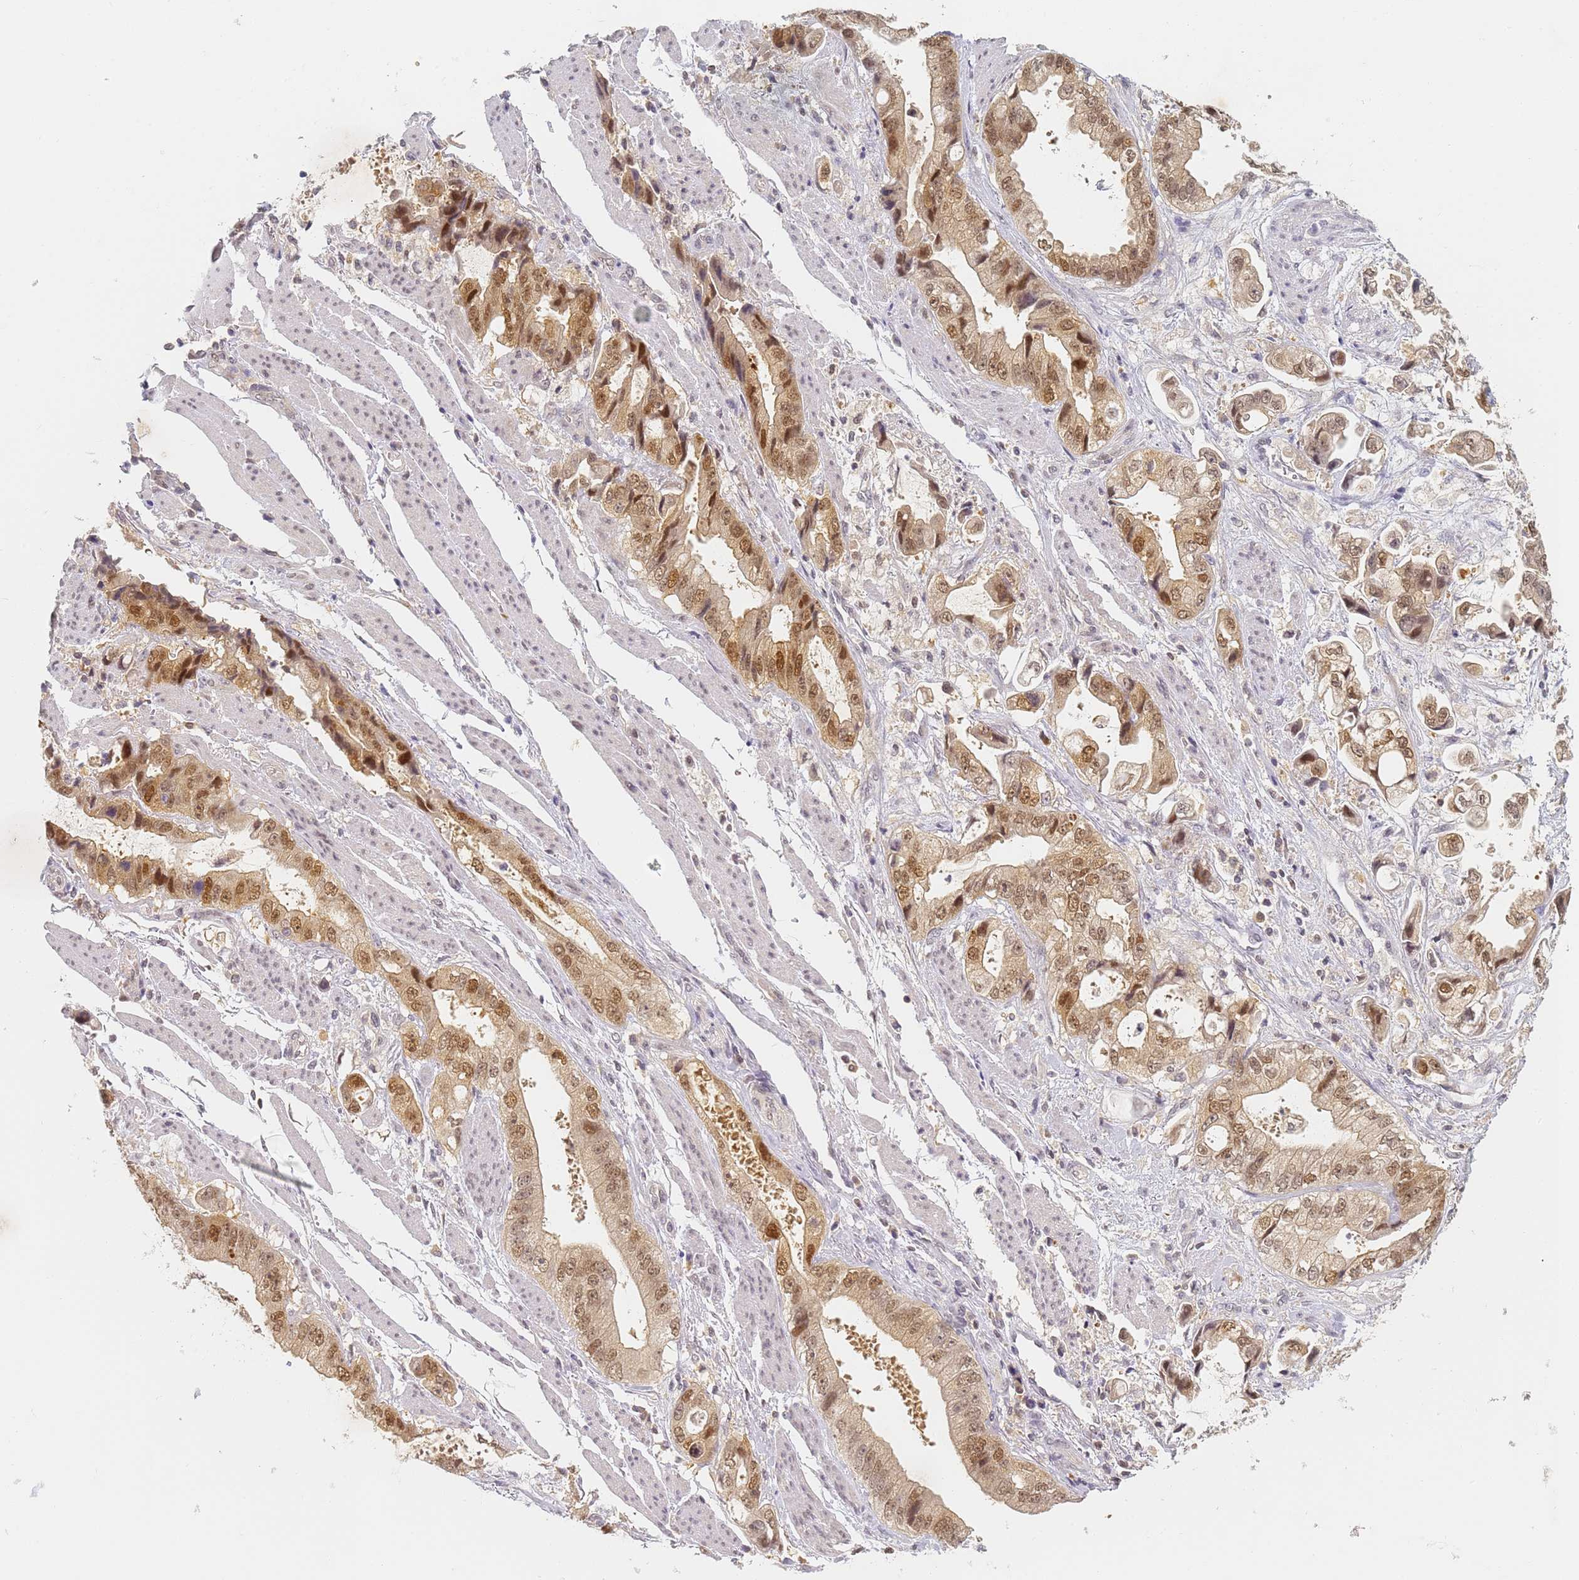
{"staining": {"intensity": "moderate", "quantity": ">75%", "location": "nuclear"}, "tissue": "stomach cancer", "cell_type": "Tumor cells", "image_type": "cancer", "snomed": [{"axis": "morphology", "description": "Adenocarcinoma, NOS"}, {"axis": "topography", "description": "Stomach"}], "caption": "Stomach cancer (adenocarcinoma) tissue shows moderate nuclear positivity in approximately >75% of tumor cells", "gene": "HMCES", "patient": {"sex": "male", "age": 62}}